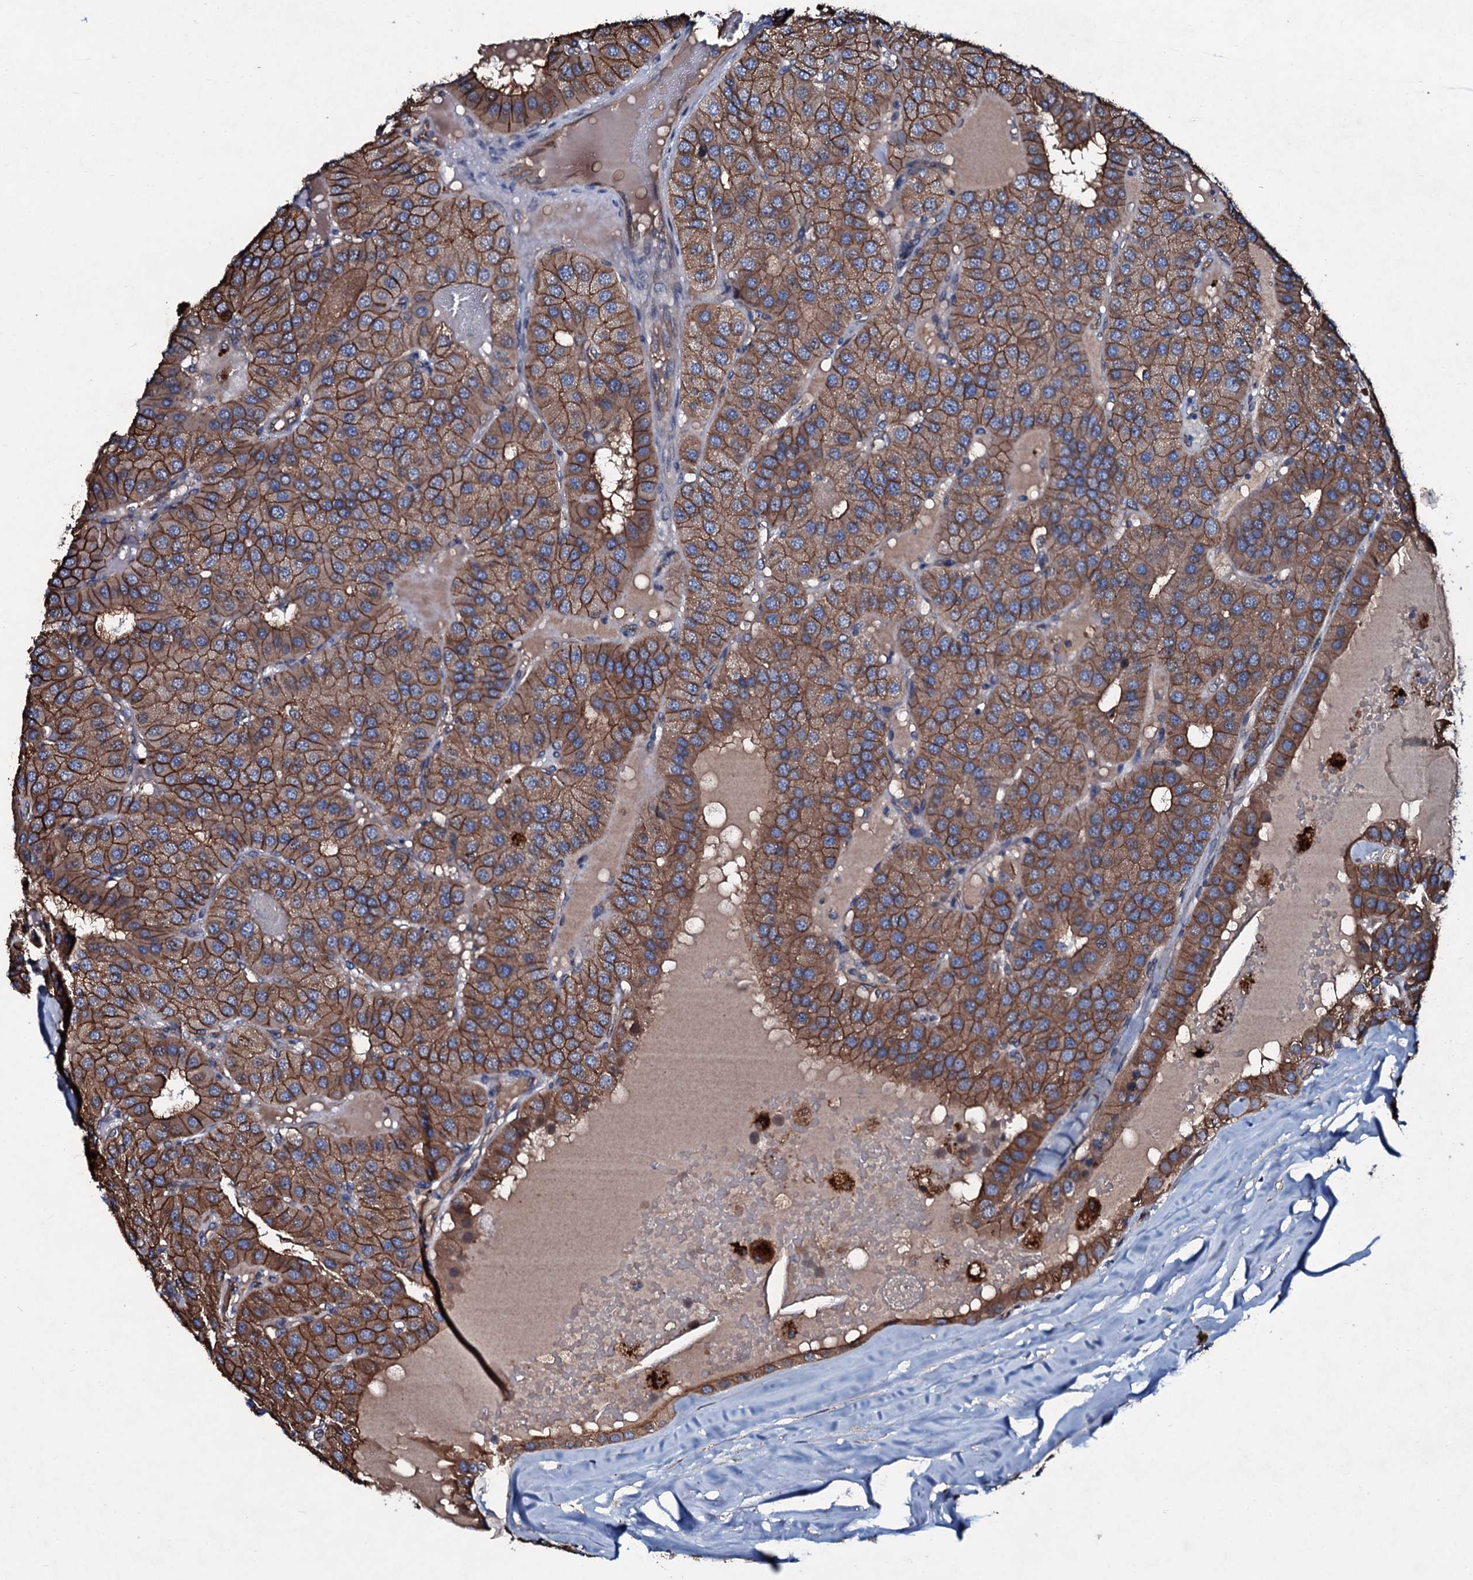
{"staining": {"intensity": "moderate", "quantity": ">75%", "location": "cytoplasmic/membranous"}, "tissue": "parathyroid gland", "cell_type": "Glandular cells", "image_type": "normal", "snomed": [{"axis": "morphology", "description": "Normal tissue, NOS"}, {"axis": "morphology", "description": "Adenoma, NOS"}, {"axis": "topography", "description": "Parathyroid gland"}], "caption": "Immunohistochemical staining of benign parathyroid gland reveals moderate cytoplasmic/membranous protein expression in approximately >75% of glandular cells.", "gene": "DMAC2", "patient": {"sex": "female", "age": 86}}